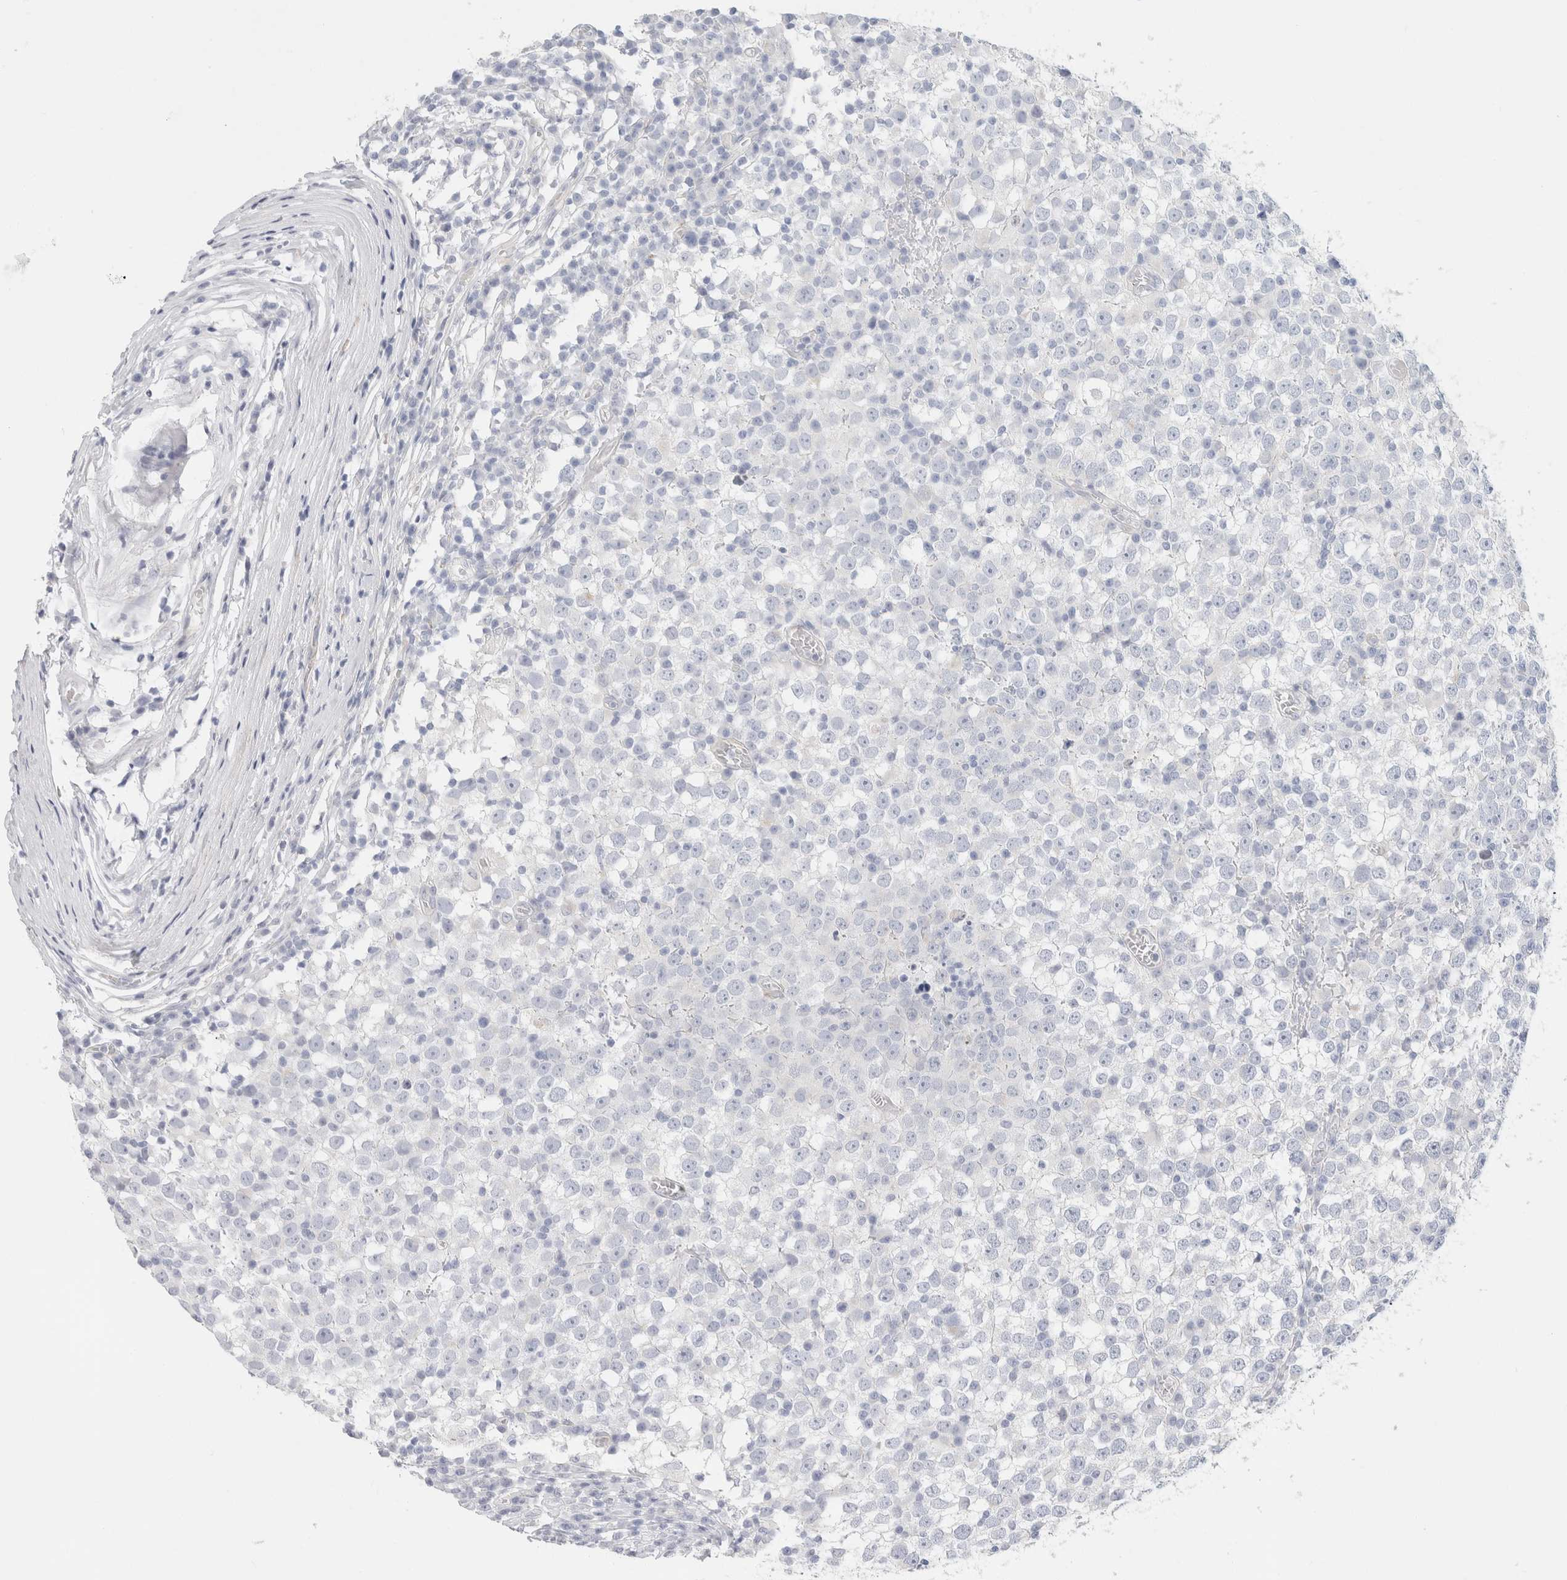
{"staining": {"intensity": "negative", "quantity": "none", "location": "none"}, "tissue": "testis cancer", "cell_type": "Tumor cells", "image_type": "cancer", "snomed": [{"axis": "morphology", "description": "Seminoma, NOS"}, {"axis": "topography", "description": "Testis"}], "caption": "Immunohistochemical staining of testis seminoma demonstrates no significant staining in tumor cells.", "gene": "RTN4", "patient": {"sex": "male", "age": 65}}